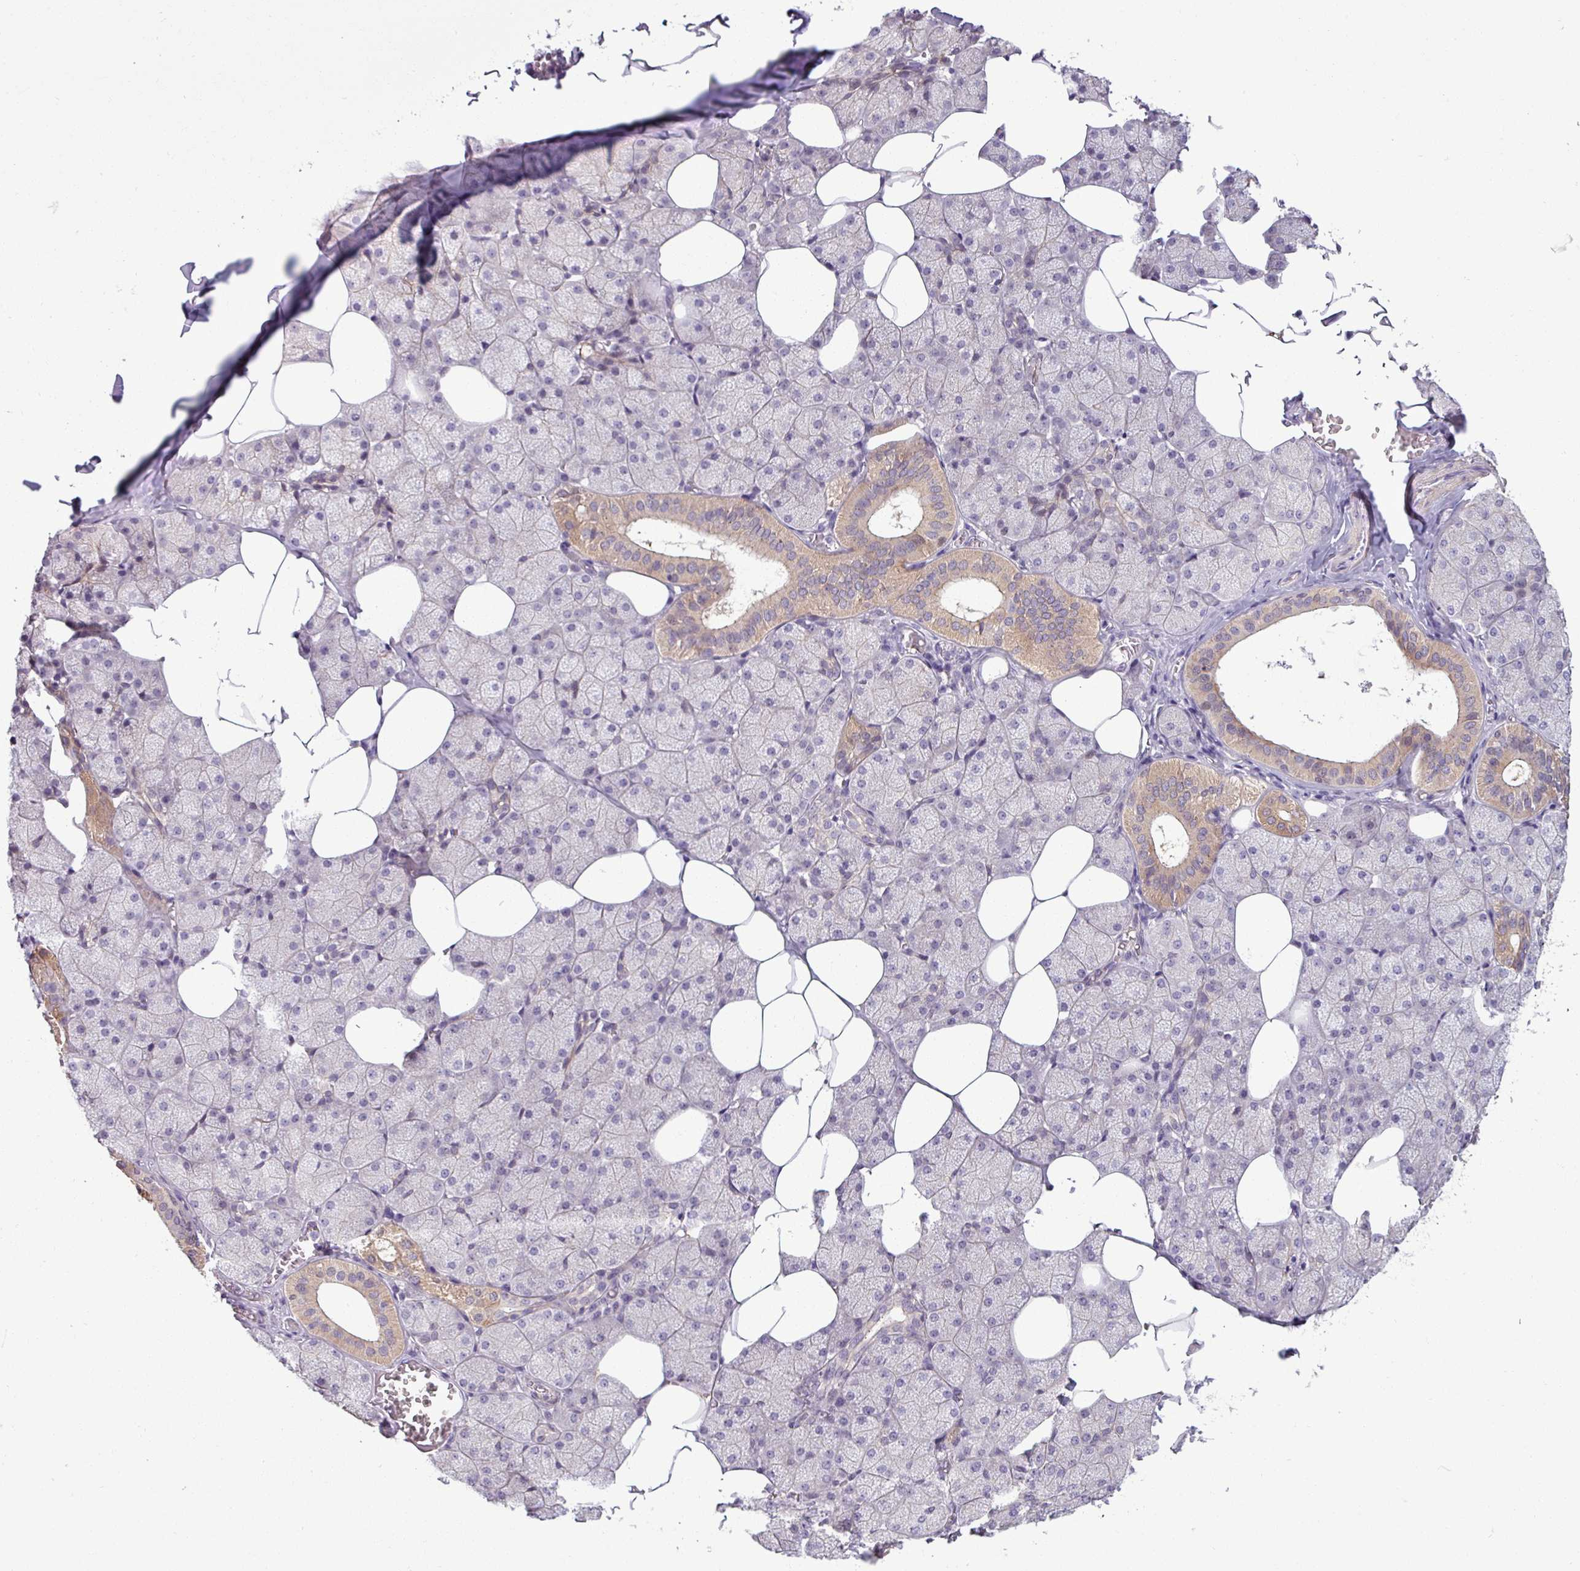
{"staining": {"intensity": "weak", "quantity": "25%-75%", "location": "cytoplasmic/membranous"}, "tissue": "salivary gland", "cell_type": "Glandular cells", "image_type": "normal", "snomed": [{"axis": "morphology", "description": "Normal tissue, NOS"}, {"axis": "topography", "description": "Salivary gland"}, {"axis": "topography", "description": "Peripheral nerve tissue"}], "caption": "Glandular cells show low levels of weak cytoplasmic/membranous staining in about 25%-75% of cells in normal human salivary gland. (IHC, brightfield microscopy, high magnification).", "gene": "PNMA6A", "patient": {"sex": "male", "age": 38}}